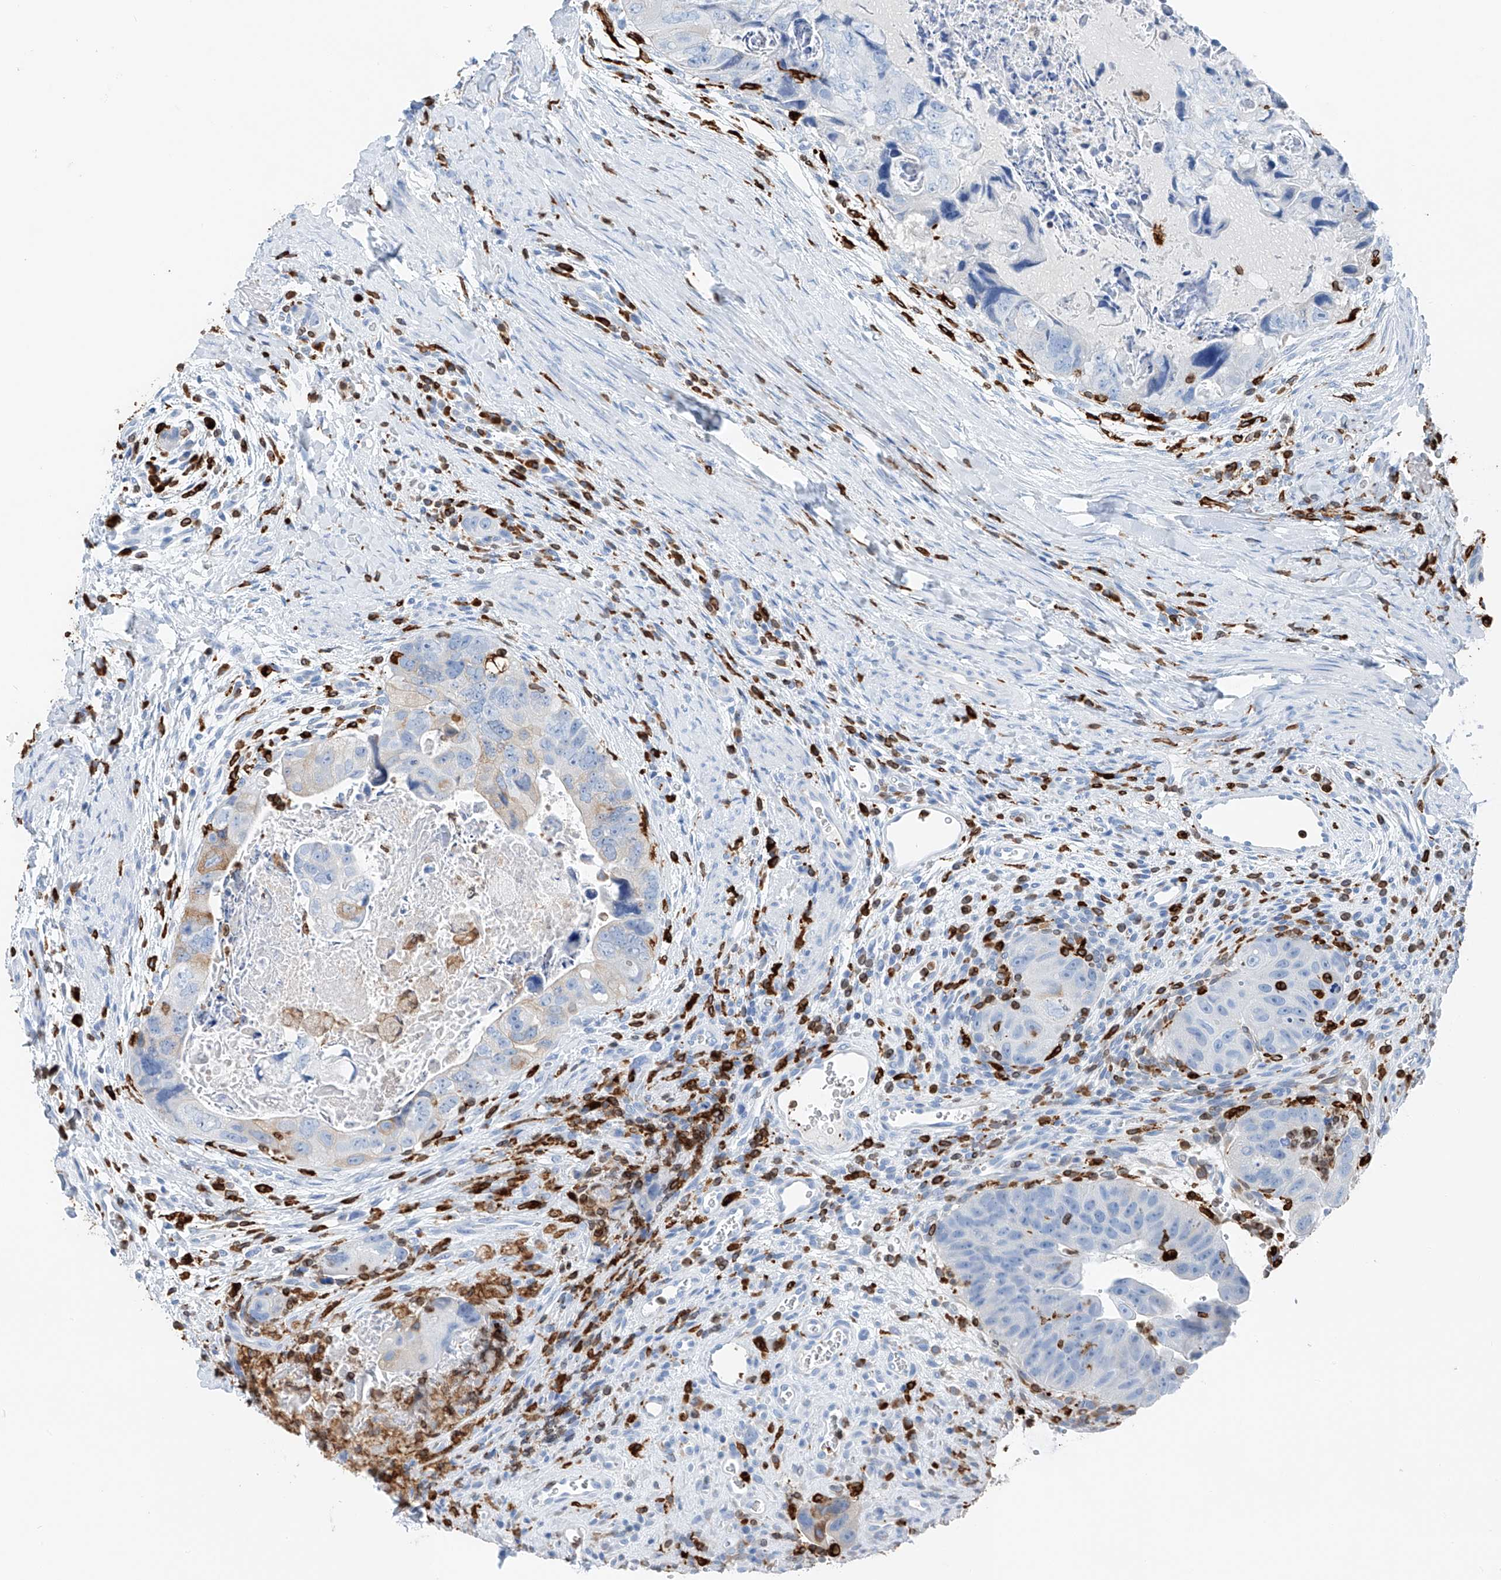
{"staining": {"intensity": "weak", "quantity": "<25%", "location": "cytoplasmic/membranous"}, "tissue": "colorectal cancer", "cell_type": "Tumor cells", "image_type": "cancer", "snomed": [{"axis": "morphology", "description": "Adenocarcinoma, NOS"}, {"axis": "topography", "description": "Rectum"}], "caption": "Tumor cells show no significant positivity in adenocarcinoma (colorectal).", "gene": "TBXAS1", "patient": {"sex": "male", "age": 59}}